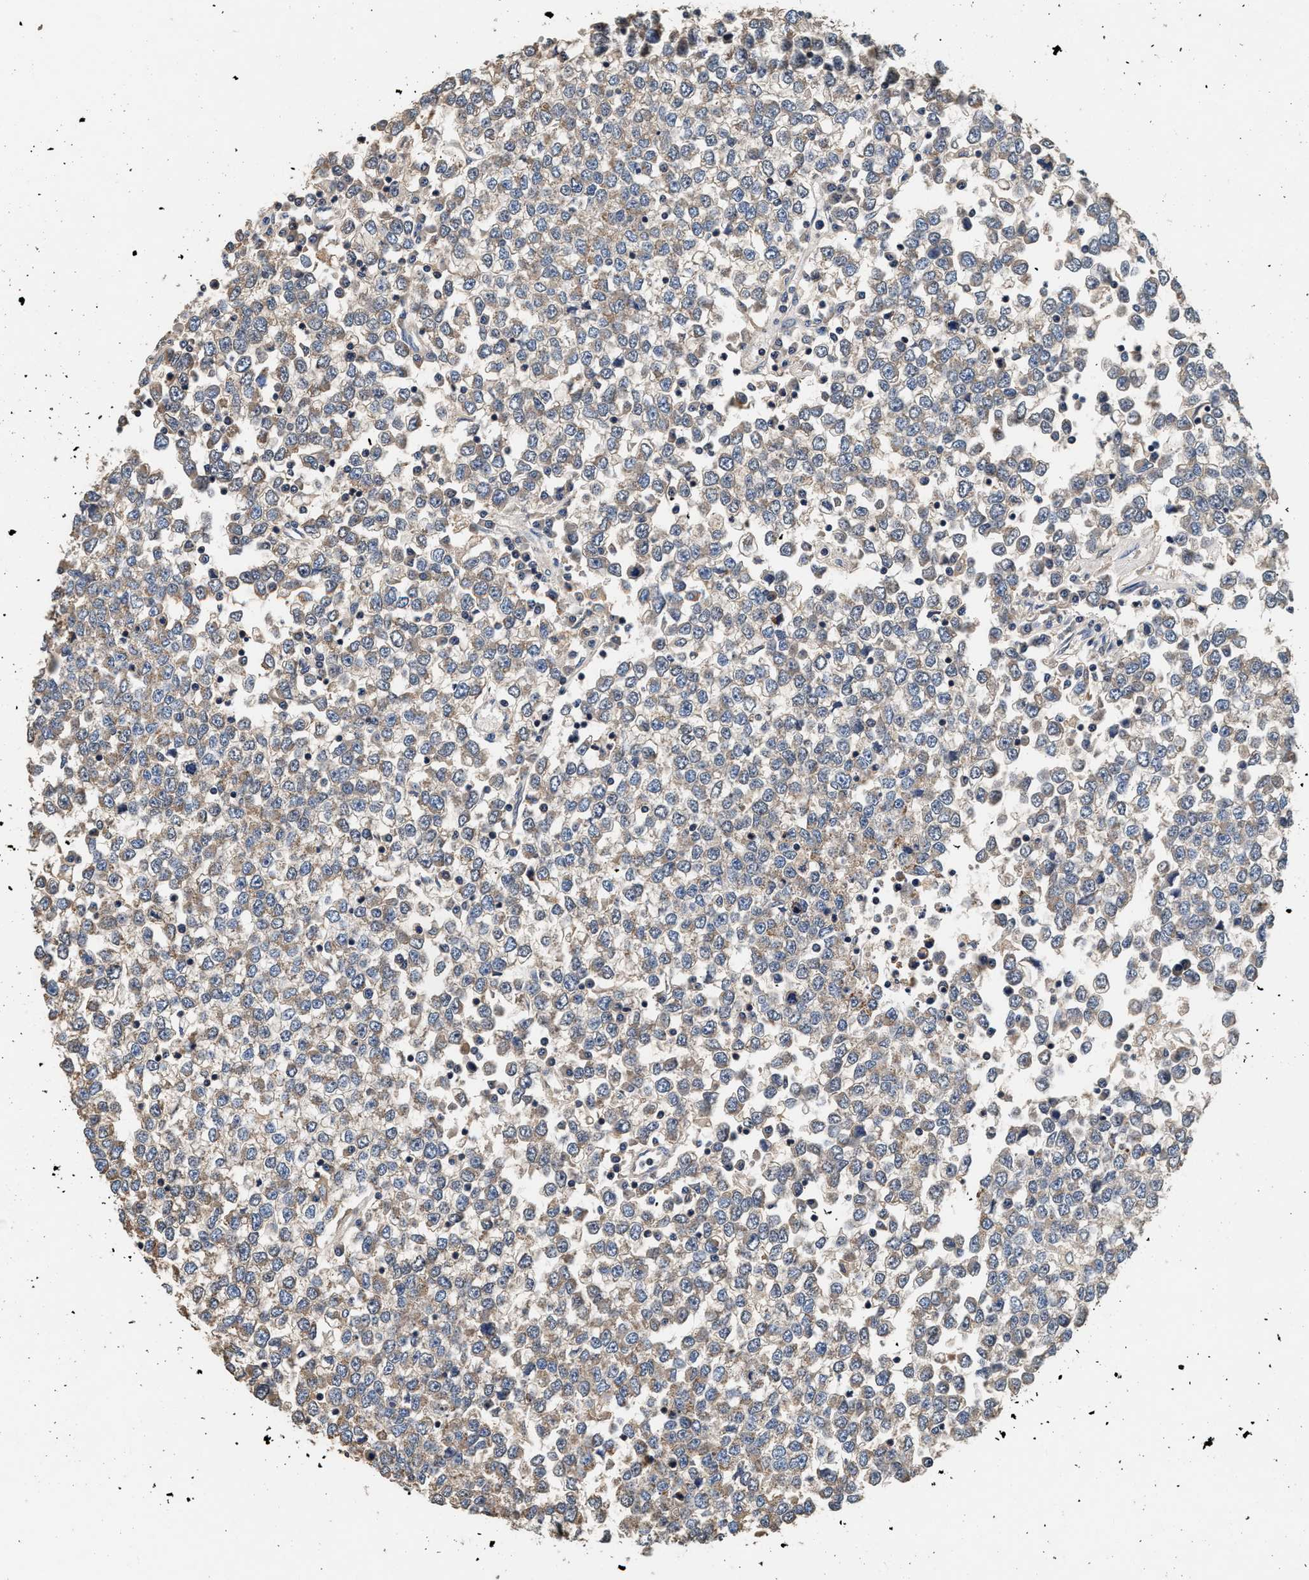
{"staining": {"intensity": "weak", "quantity": "25%-75%", "location": "cytoplasmic/membranous"}, "tissue": "testis cancer", "cell_type": "Tumor cells", "image_type": "cancer", "snomed": [{"axis": "morphology", "description": "Seminoma, NOS"}, {"axis": "topography", "description": "Testis"}], "caption": "About 25%-75% of tumor cells in testis seminoma show weak cytoplasmic/membranous protein positivity as visualized by brown immunohistochemical staining.", "gene": "PTGR3", "patient": {"sex": "male", "age": 65}}